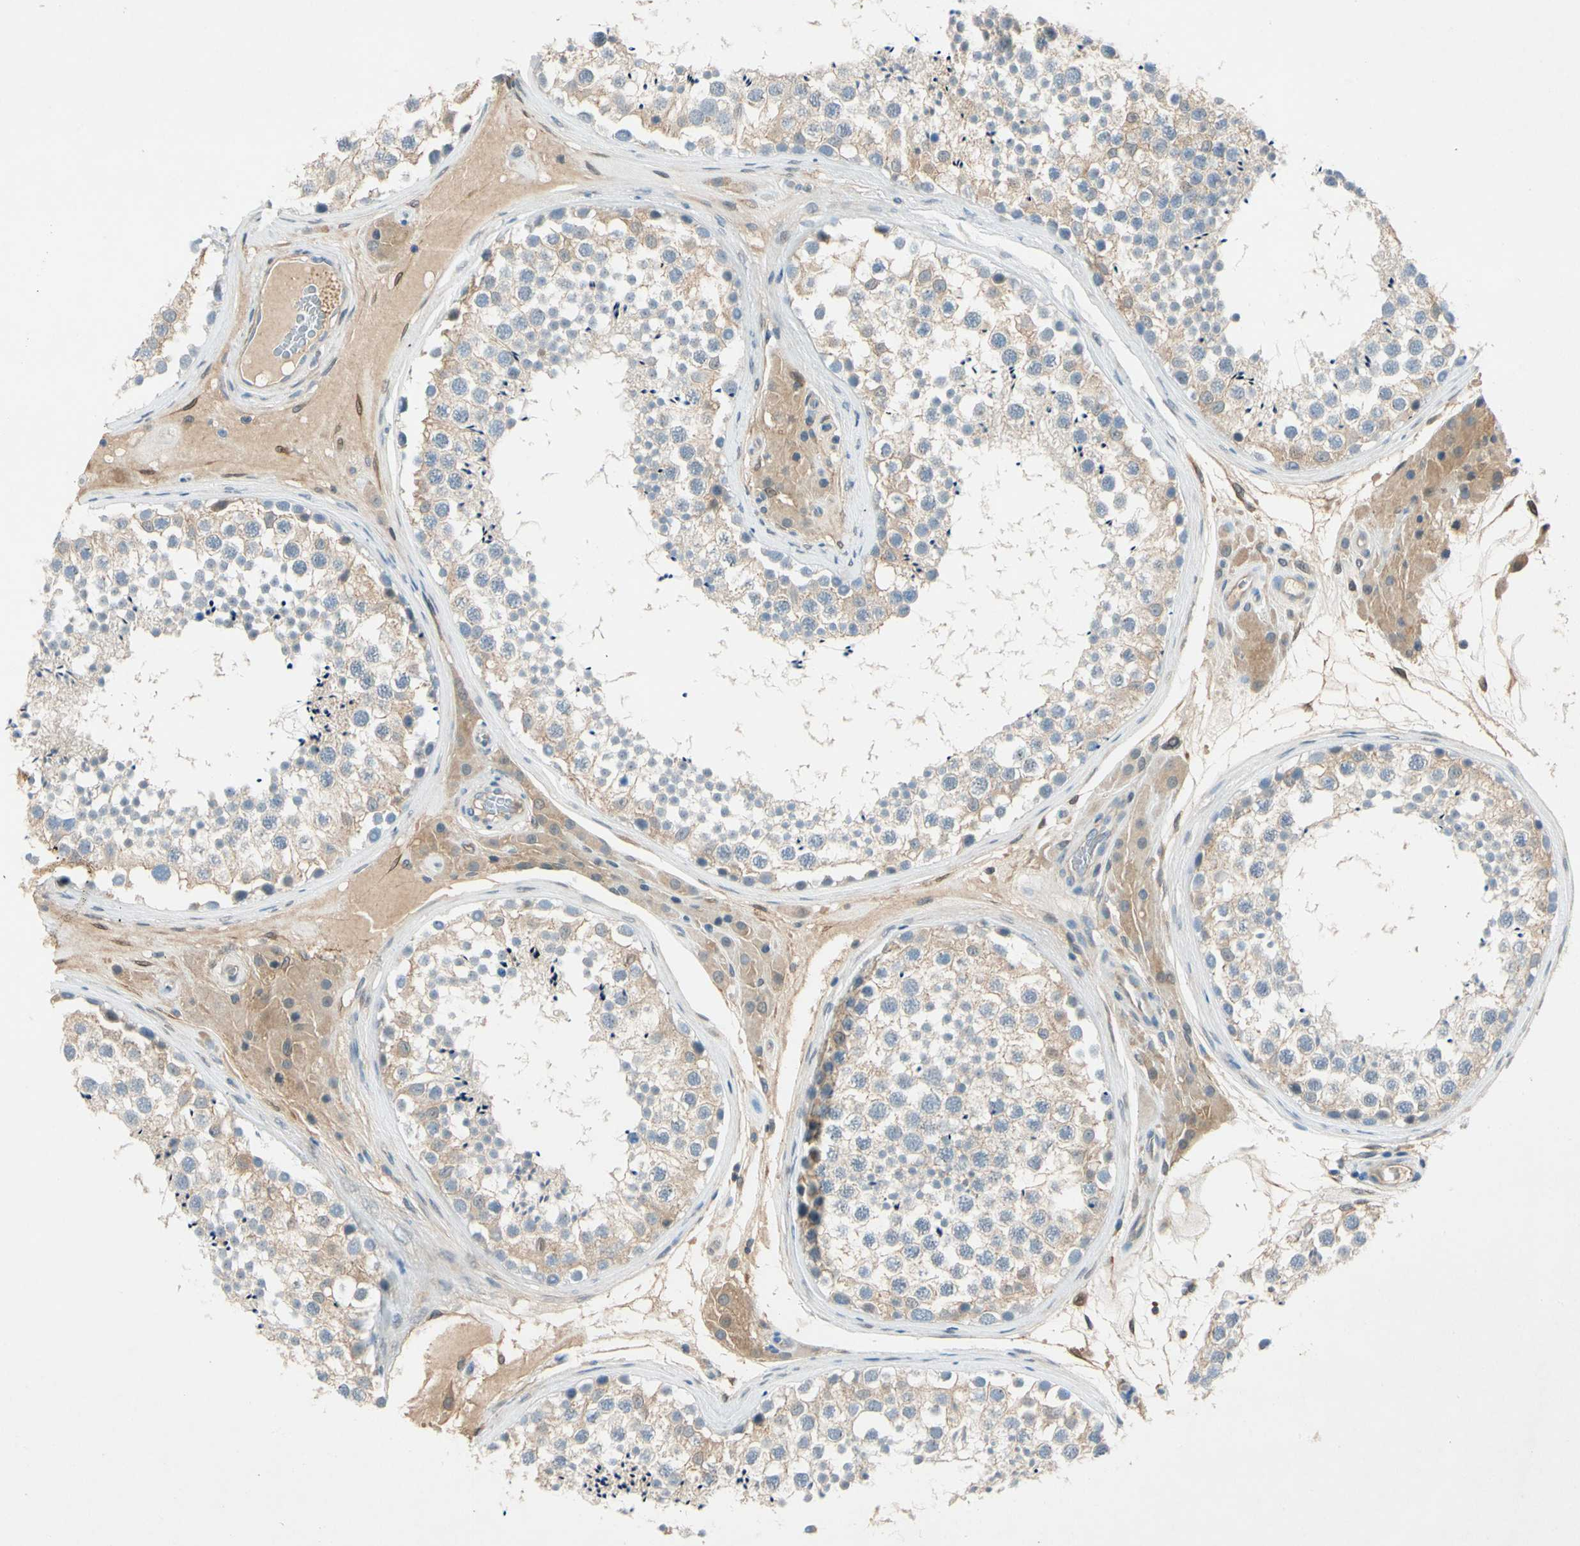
{"staining": {"intensity": "weak", "quantity": ">75%", "location": "cytoplasmic/membranous"}, "tissue": "testis", "cell_type": "Cells in seminiferous ducts", "image_type": "normal", "snomed": [{"axis": "morphology", "description": "Normal tissue, NOS"}, {"axis": "topography", "description": "Testis"}], "caption": "Immunohistochemical staining of benign testis displays >75% levels of weak cytoplasmic/membranous protein staining in approximately >75% of cells in seminiferous ducts. Using DAB (3,3'-diaminobenzidine) (brown) and hematoxylin (blue) stains, captured at high magnification using brightfield microscopy.", "gene": "WIPI1", "patient": {"sex": "male", "age": 46}}